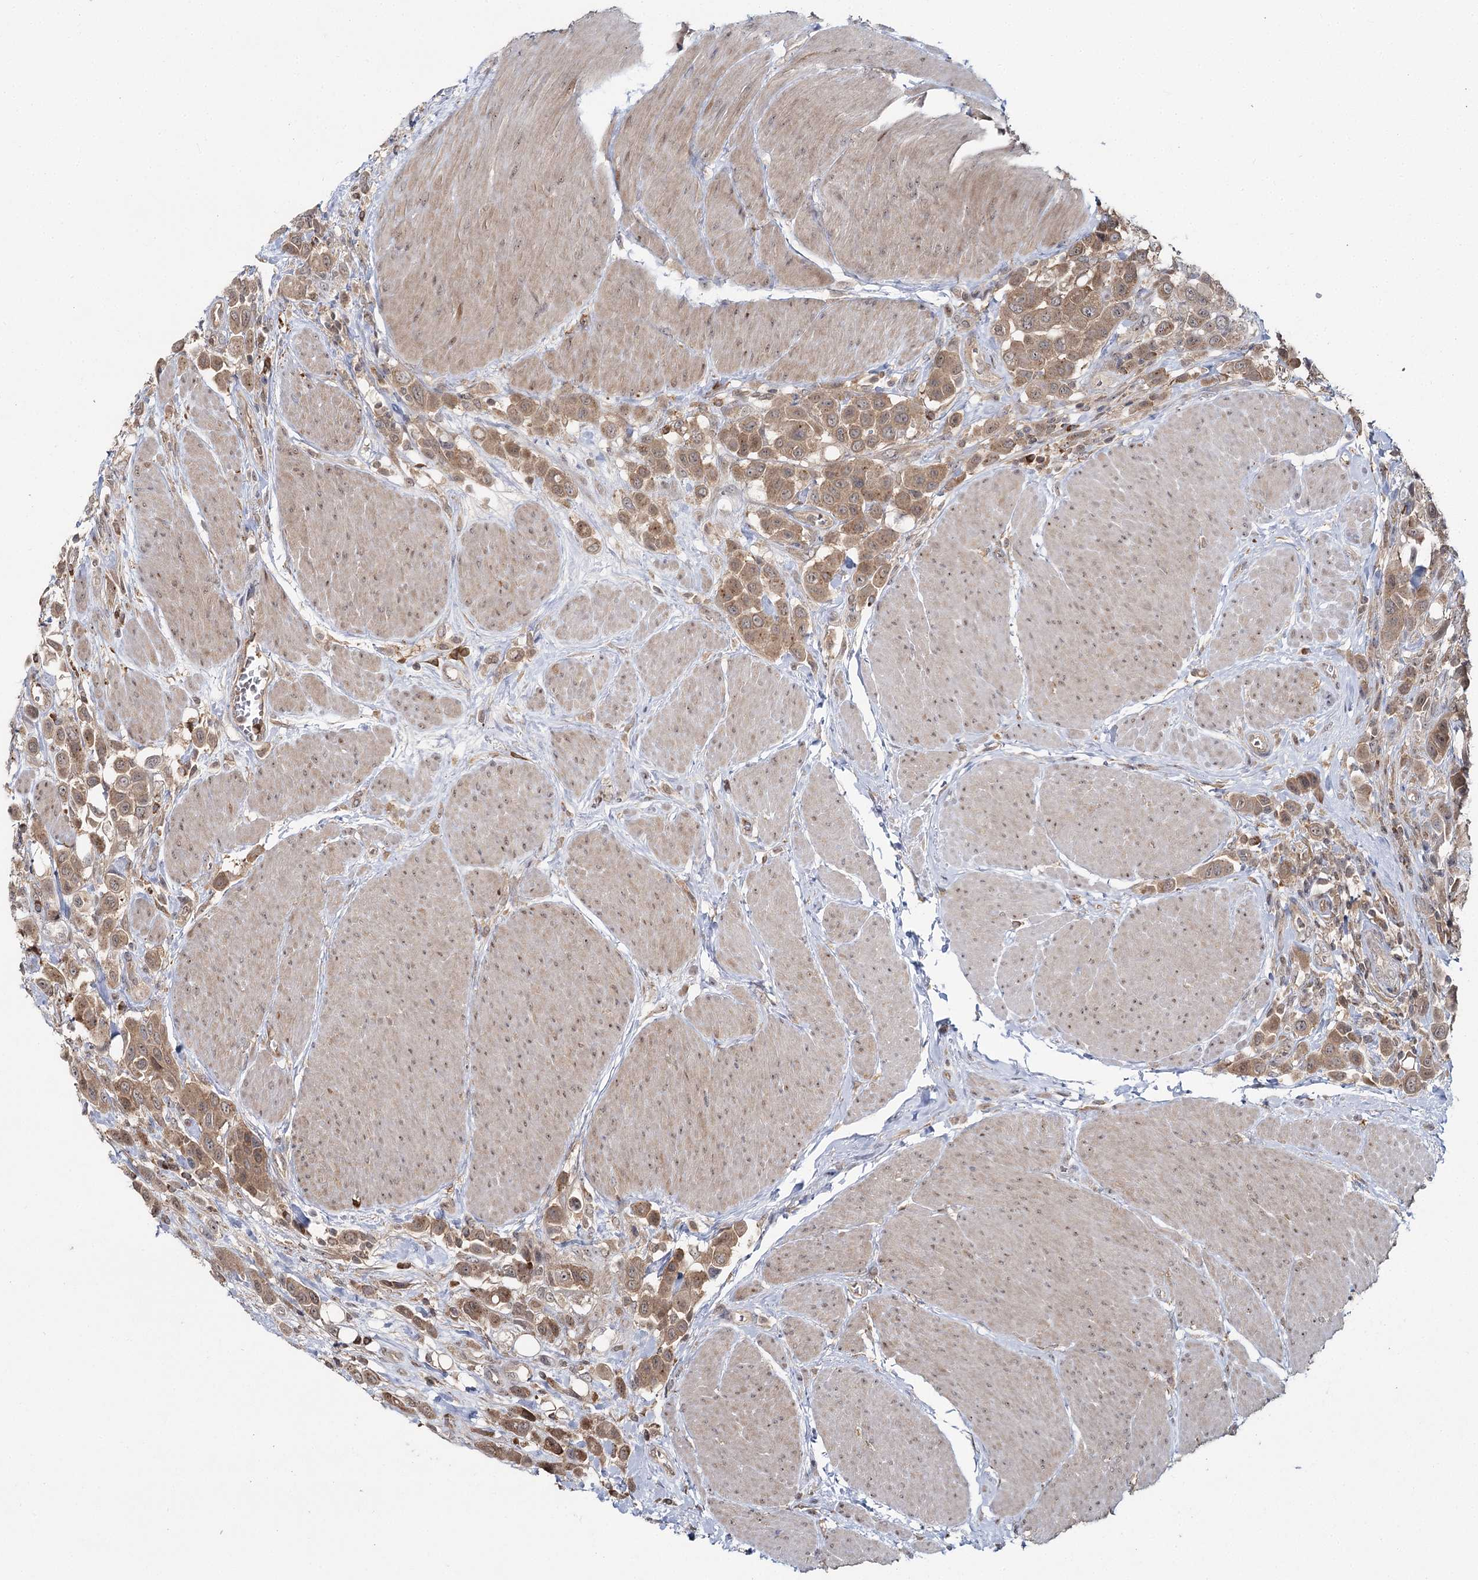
{"staining": {"intensity": "moderate", "quantity": ">75%", "location": "cytoplasmic/membranous"}, "tissue": "urothelial cancer", "cell_type": "Tumor cells", "image_type": "cancer", "snomed": [{"axis": "morphology", "description": "Urothelial carcinoma, High grade"}, {"axis": "topography", "description": "Urinary bladder"}], "caption": "IHC histopathology image of neoplastic tissue: human urothelial cancer stained using IHC demonstrates medium levels of moderate protein expression localized specifically in the cytoplasmic/membranous of tumor cells, appearing as a cytoplasmic/membranous brown color.", "gene": "WDR44", "patient": {"sex": "male", "age": 50}}